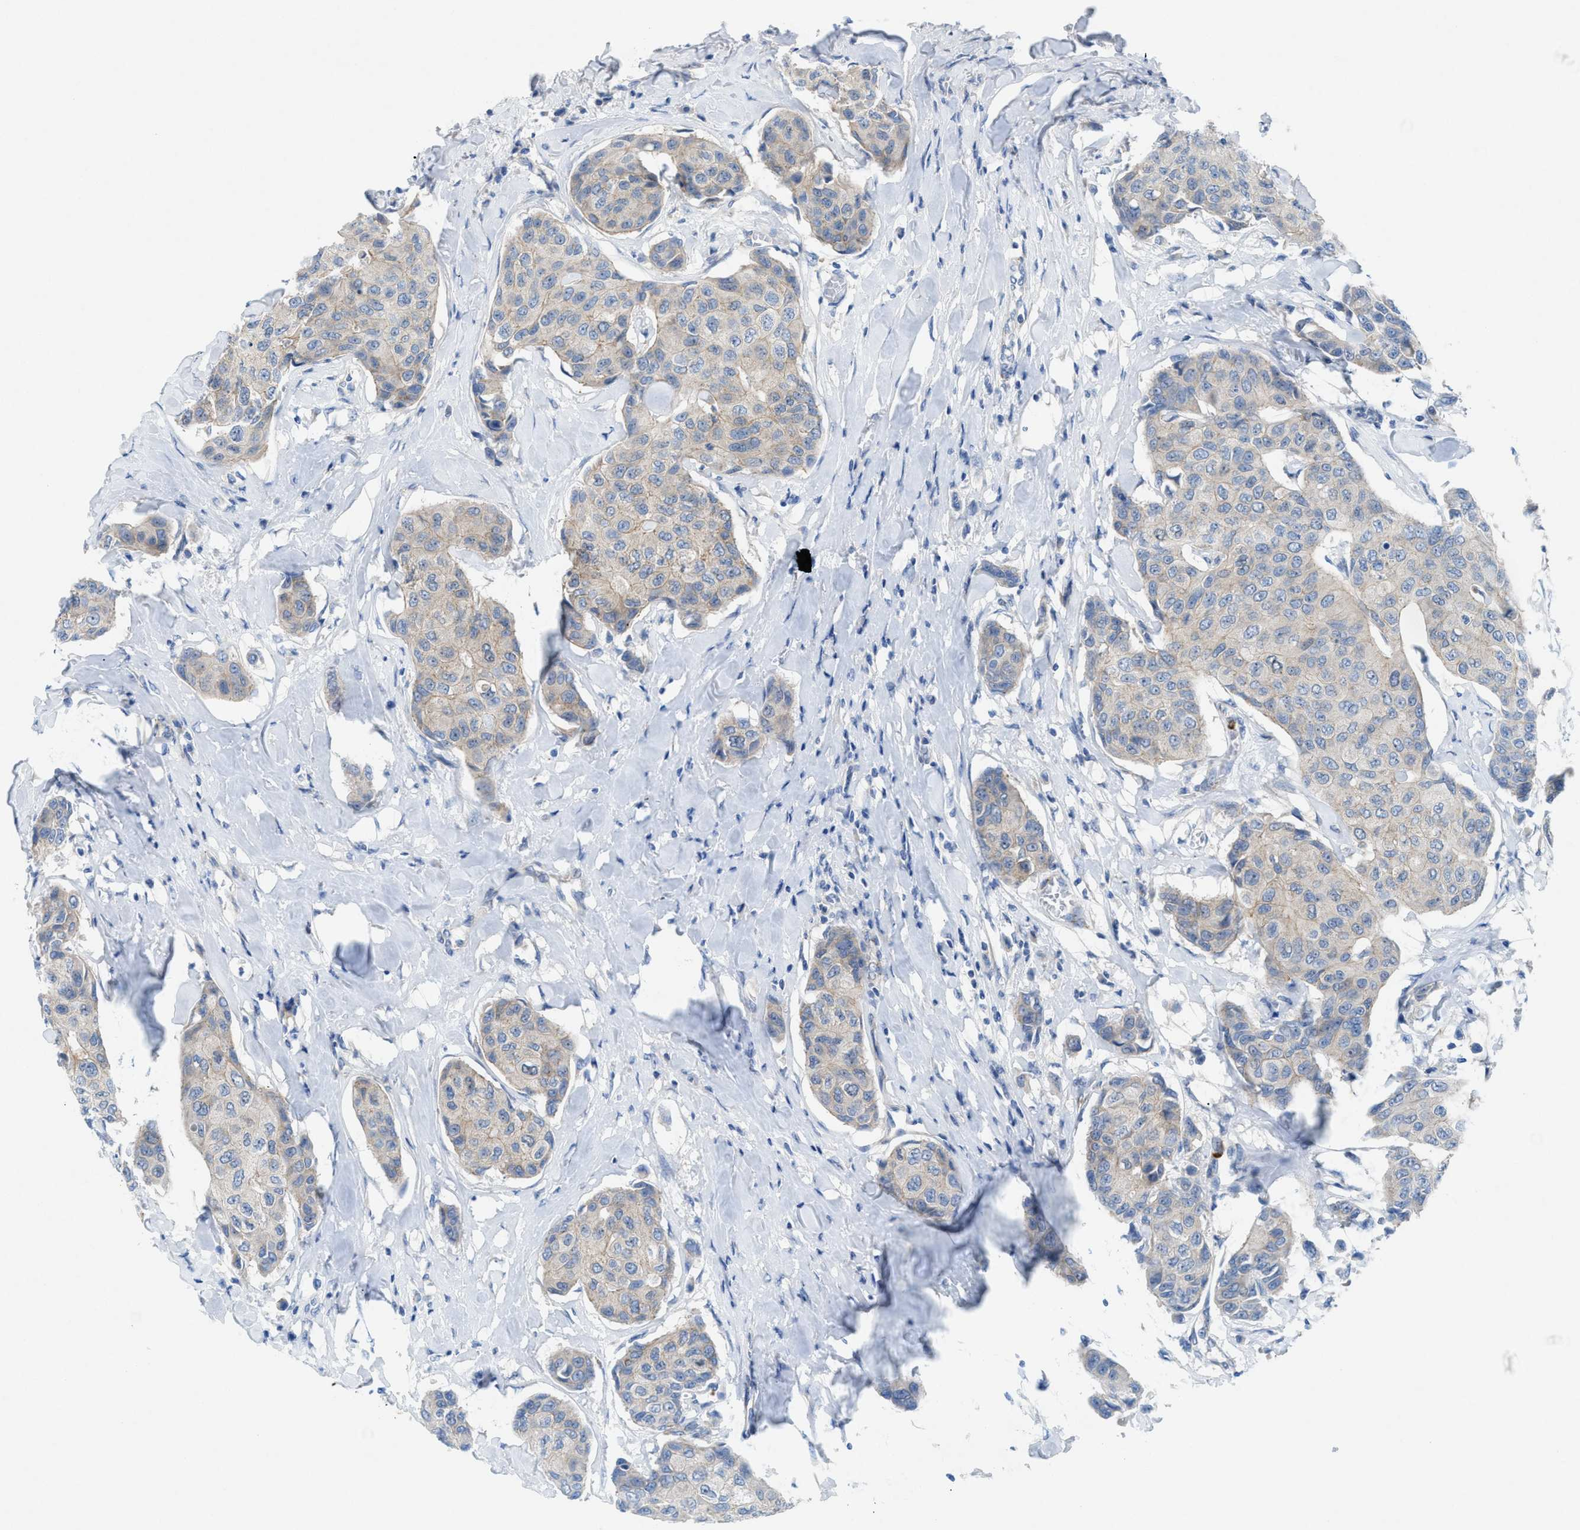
{"staining": {"intensity": "weak", "quantity": "<25%", "location": "cytoplasmic/membranous"}, "tissue": "breast cancer", "cell_type": "Tumor cells", "image_type": "cancer", "snomed": [{"axis": "morphology", "description": "Duct carcinoma"}, {"axis": "topography", "description": "Breast"}], "caption": "The image exhibits no staining of tumor cells in breast infiltrating ductal carcinoma.", "gene": "CMTM1", "patient": {"sex": "female", "age": 80}}